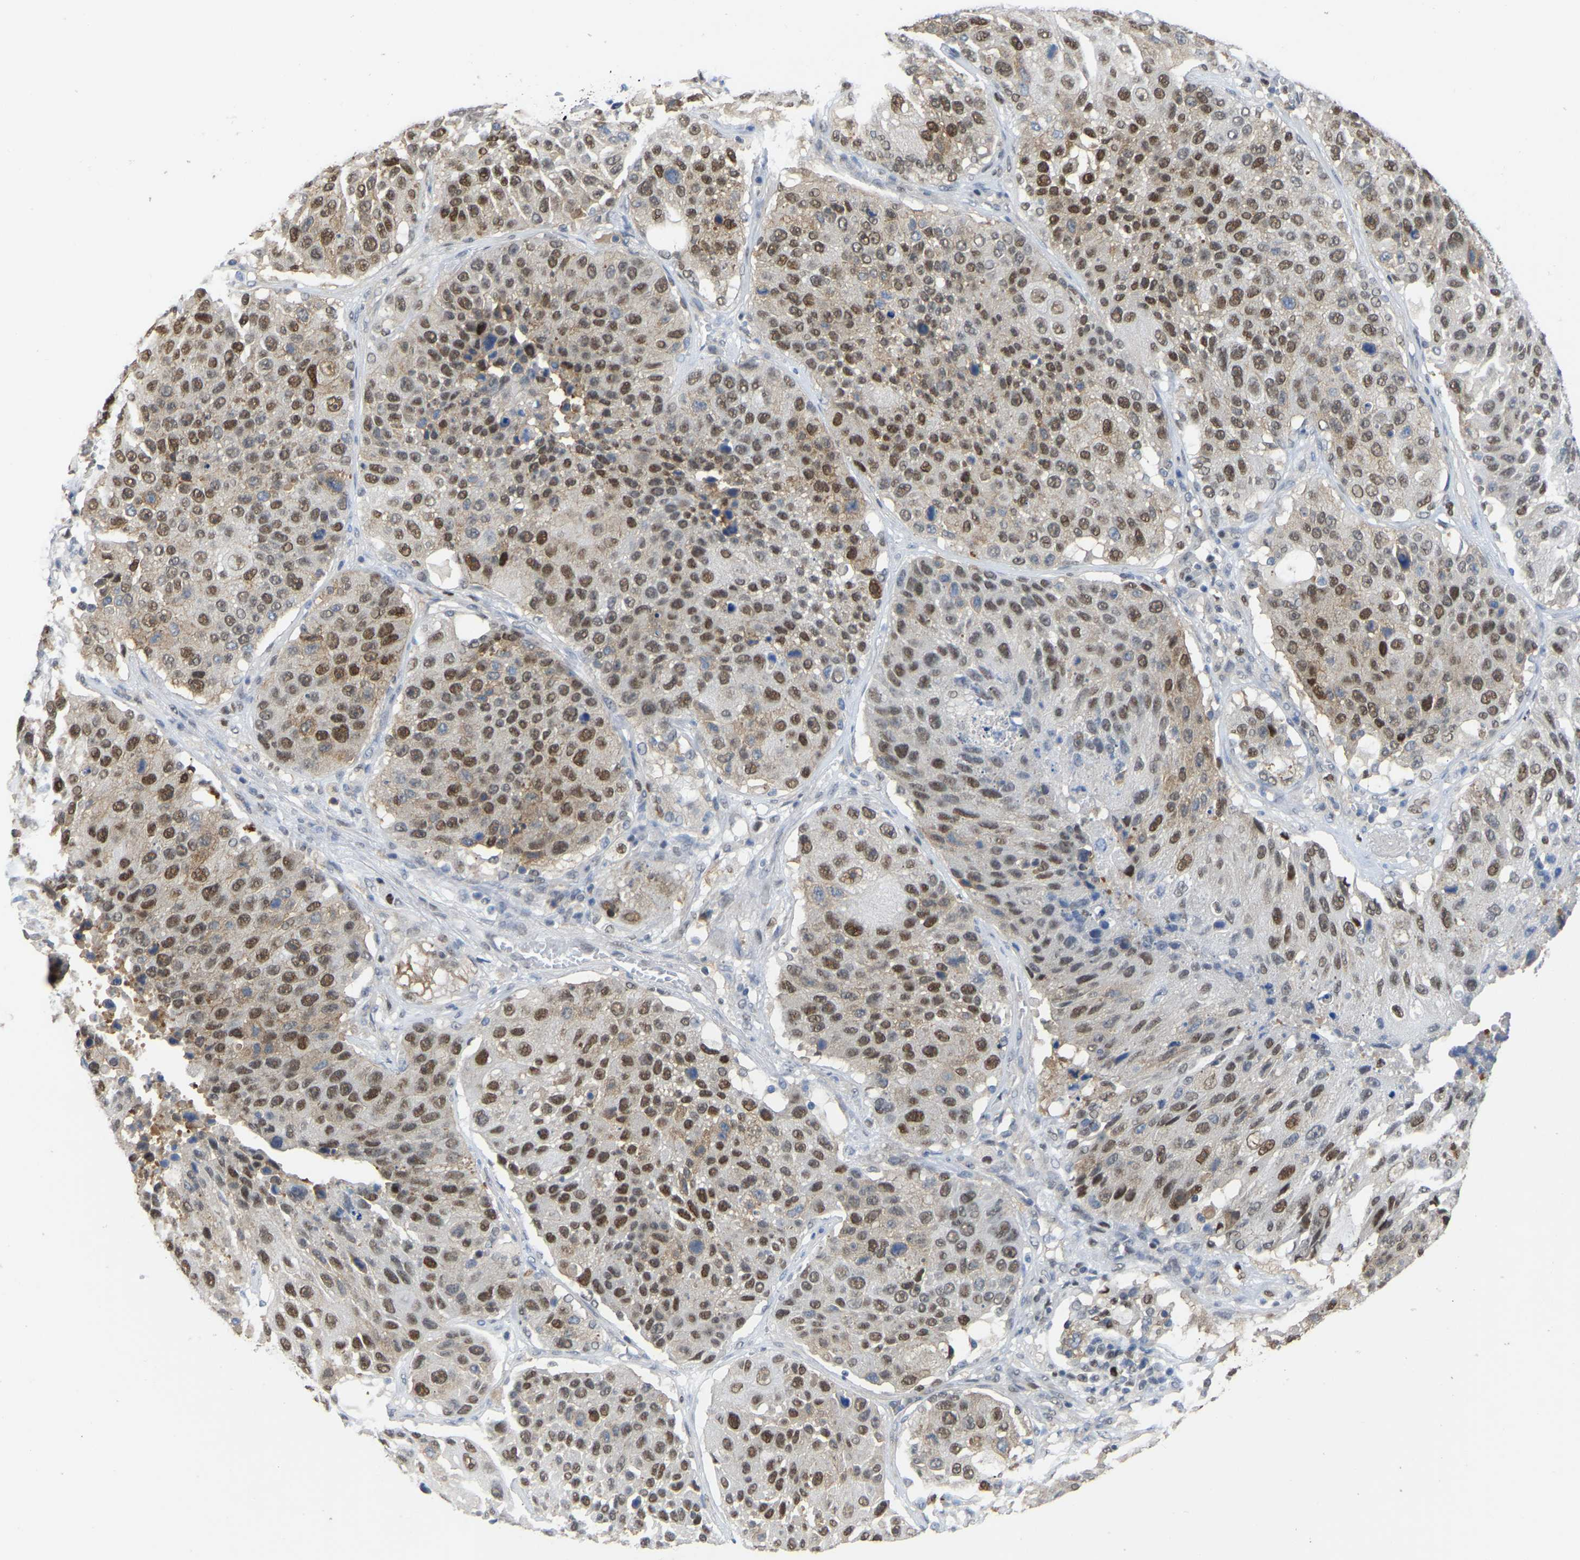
{"staining": {"intensity": "moderate", "quantity": ">75%", "location": "nuclear"}, "tissue": "lung cancer", "cell_type": "Tumor cells", "image_type": "cancer", "snomed": [{"axis": "morphology", "description": "Squamous cell carcinoma, NOS"}, {"axis": "topography", "description": "Lung"}], "caption": "Human squamous cell carcinoma (lung) stained with a brown dye shows moderate nuclear positive expression in about >75% of tumor cells.", "gene": "KLRG2", "patient": {"sex": "male", "age": 61}}